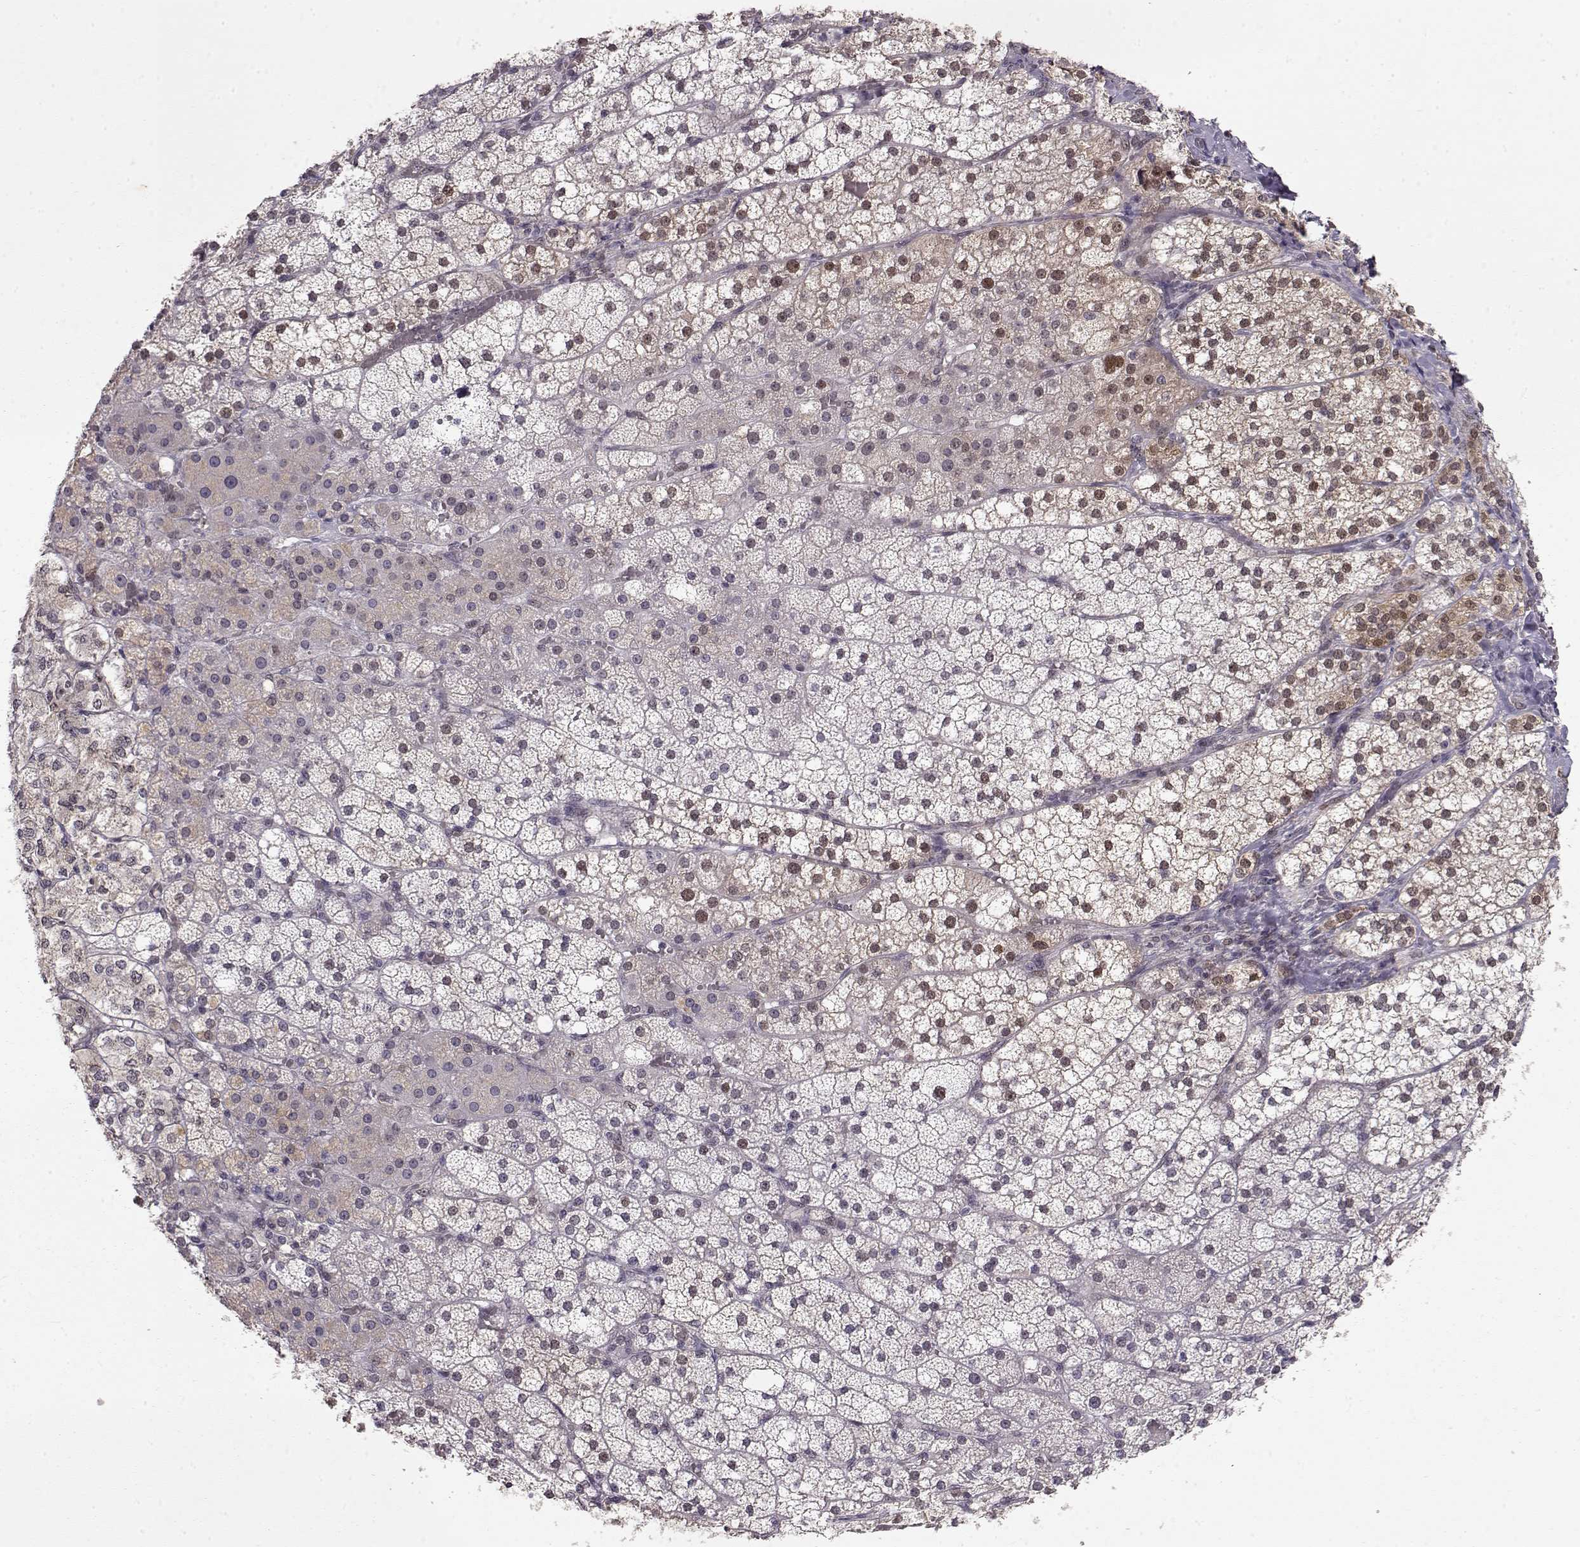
{"staining": {"intensity": "moderate", "quantity": "<25%", "location": "nuclear"}, "tissue": "adrenal gland", "cell_type": "Glandular cells", "image_type": "normal", "snomed": [{"axis": "morphology", "description": "Normal tissue, NOS"}, {"axis": "topography", "description": "Adrenal gland"}], "caption": "Immunohistochemical staining of unremarkable human adrenal gland shows low levels of moderate nuclear positivity in about <25% of glandular cells.", "gene": "CDK4", "patient": {"sex": "male", "age": 53}}